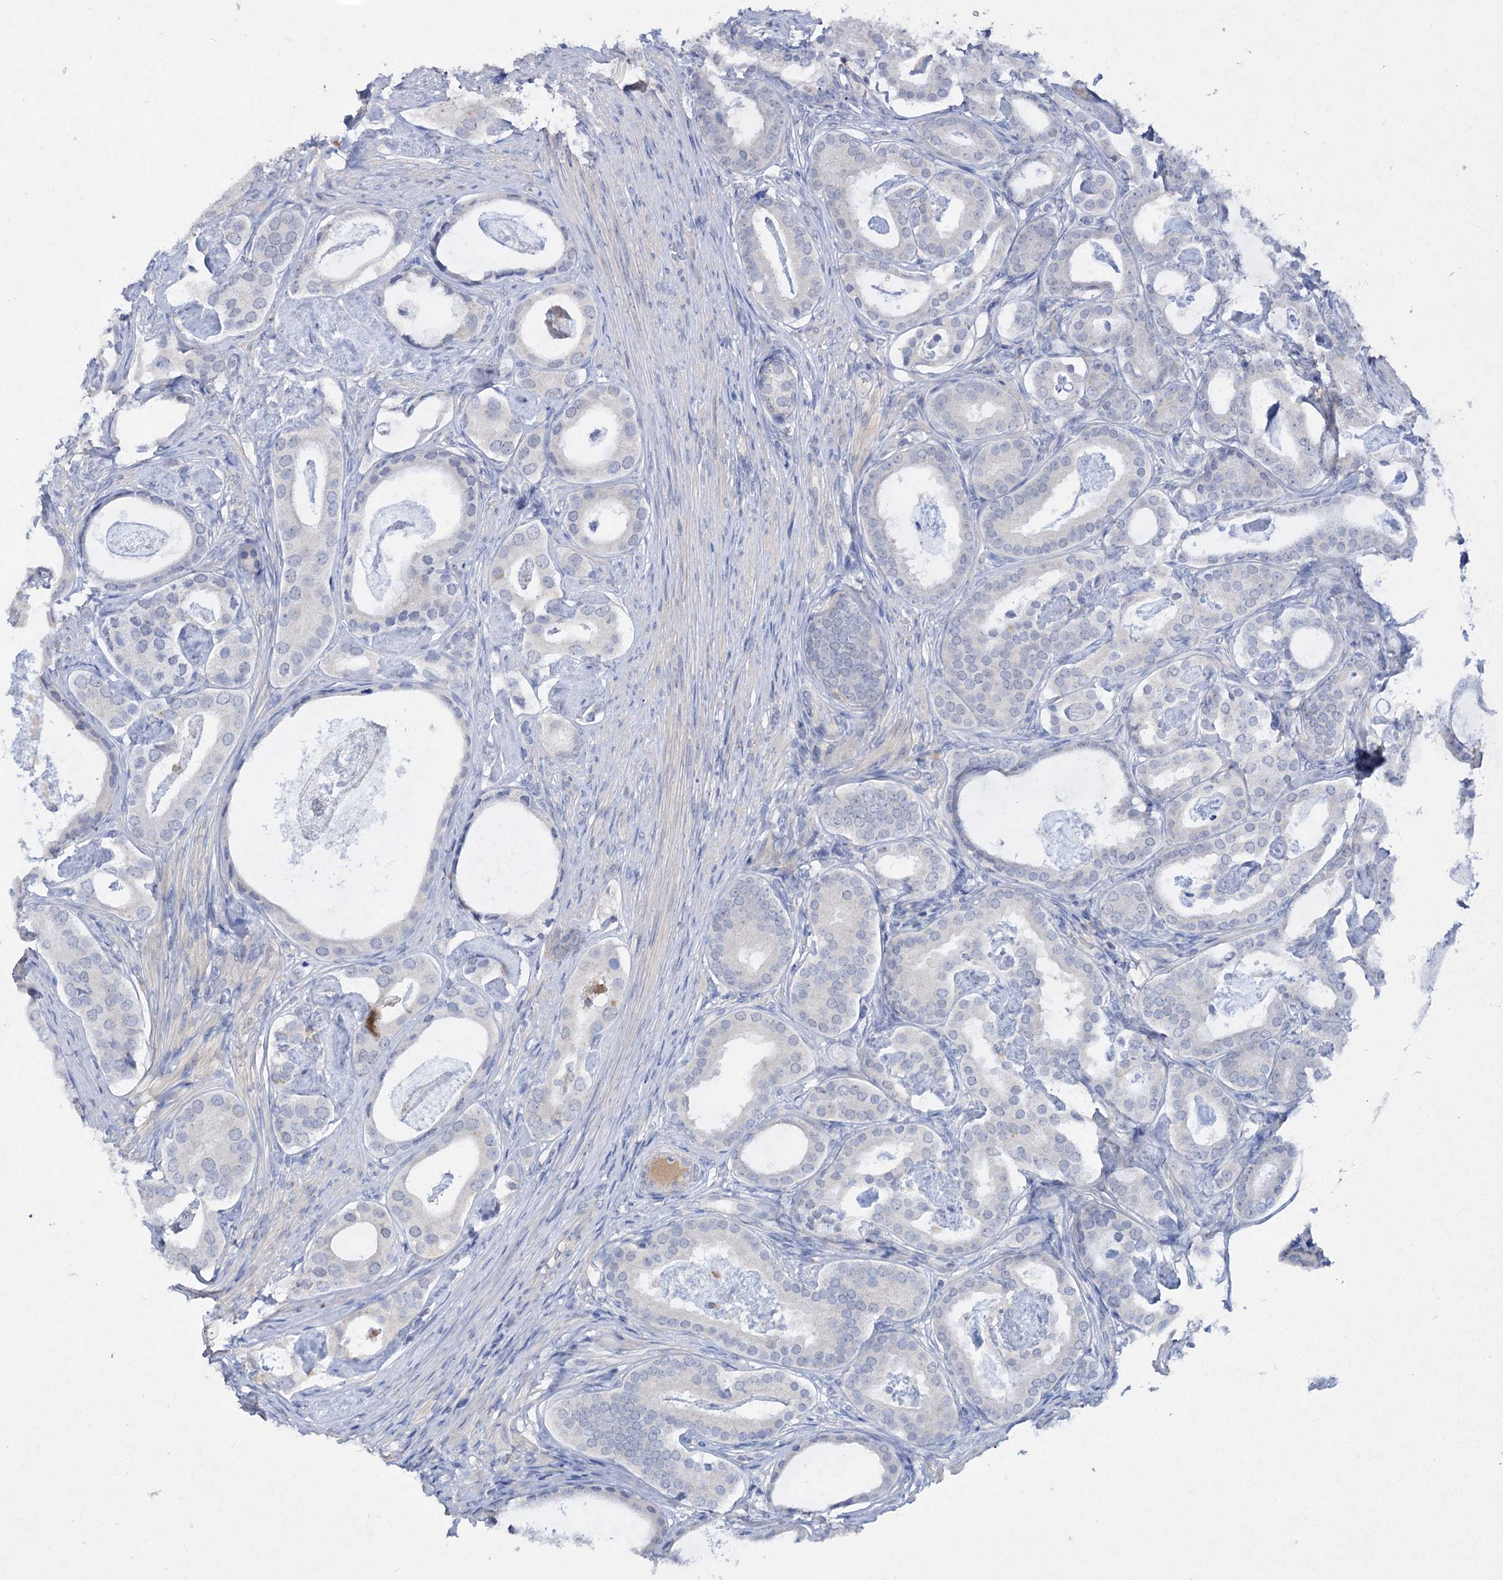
{"staining": {"intensity": "negative", "quantity": "none", "location": "none"}, "tissue": "prostate cancer", "cell_type": "Tumor cells", "image_type": "cancer", "snomed": [{"axis": "morphology", "description": "Adenocarcinoma, Low grade"}, {"axis": "topography", "description": "Prostate"}], "caption": "A high-resolution micrograph shows immunohistochemistry (IHC) staining of prostate cancer (adenocarcinoma (low-grade)), which reveals no significant staining in tumor cells. The staining is performed using DAB brown chromogen with nuclei counter-stained in using hematoxylin.", "gene": "ATP4A", "patient": {"sex": "male", "age": 71}}